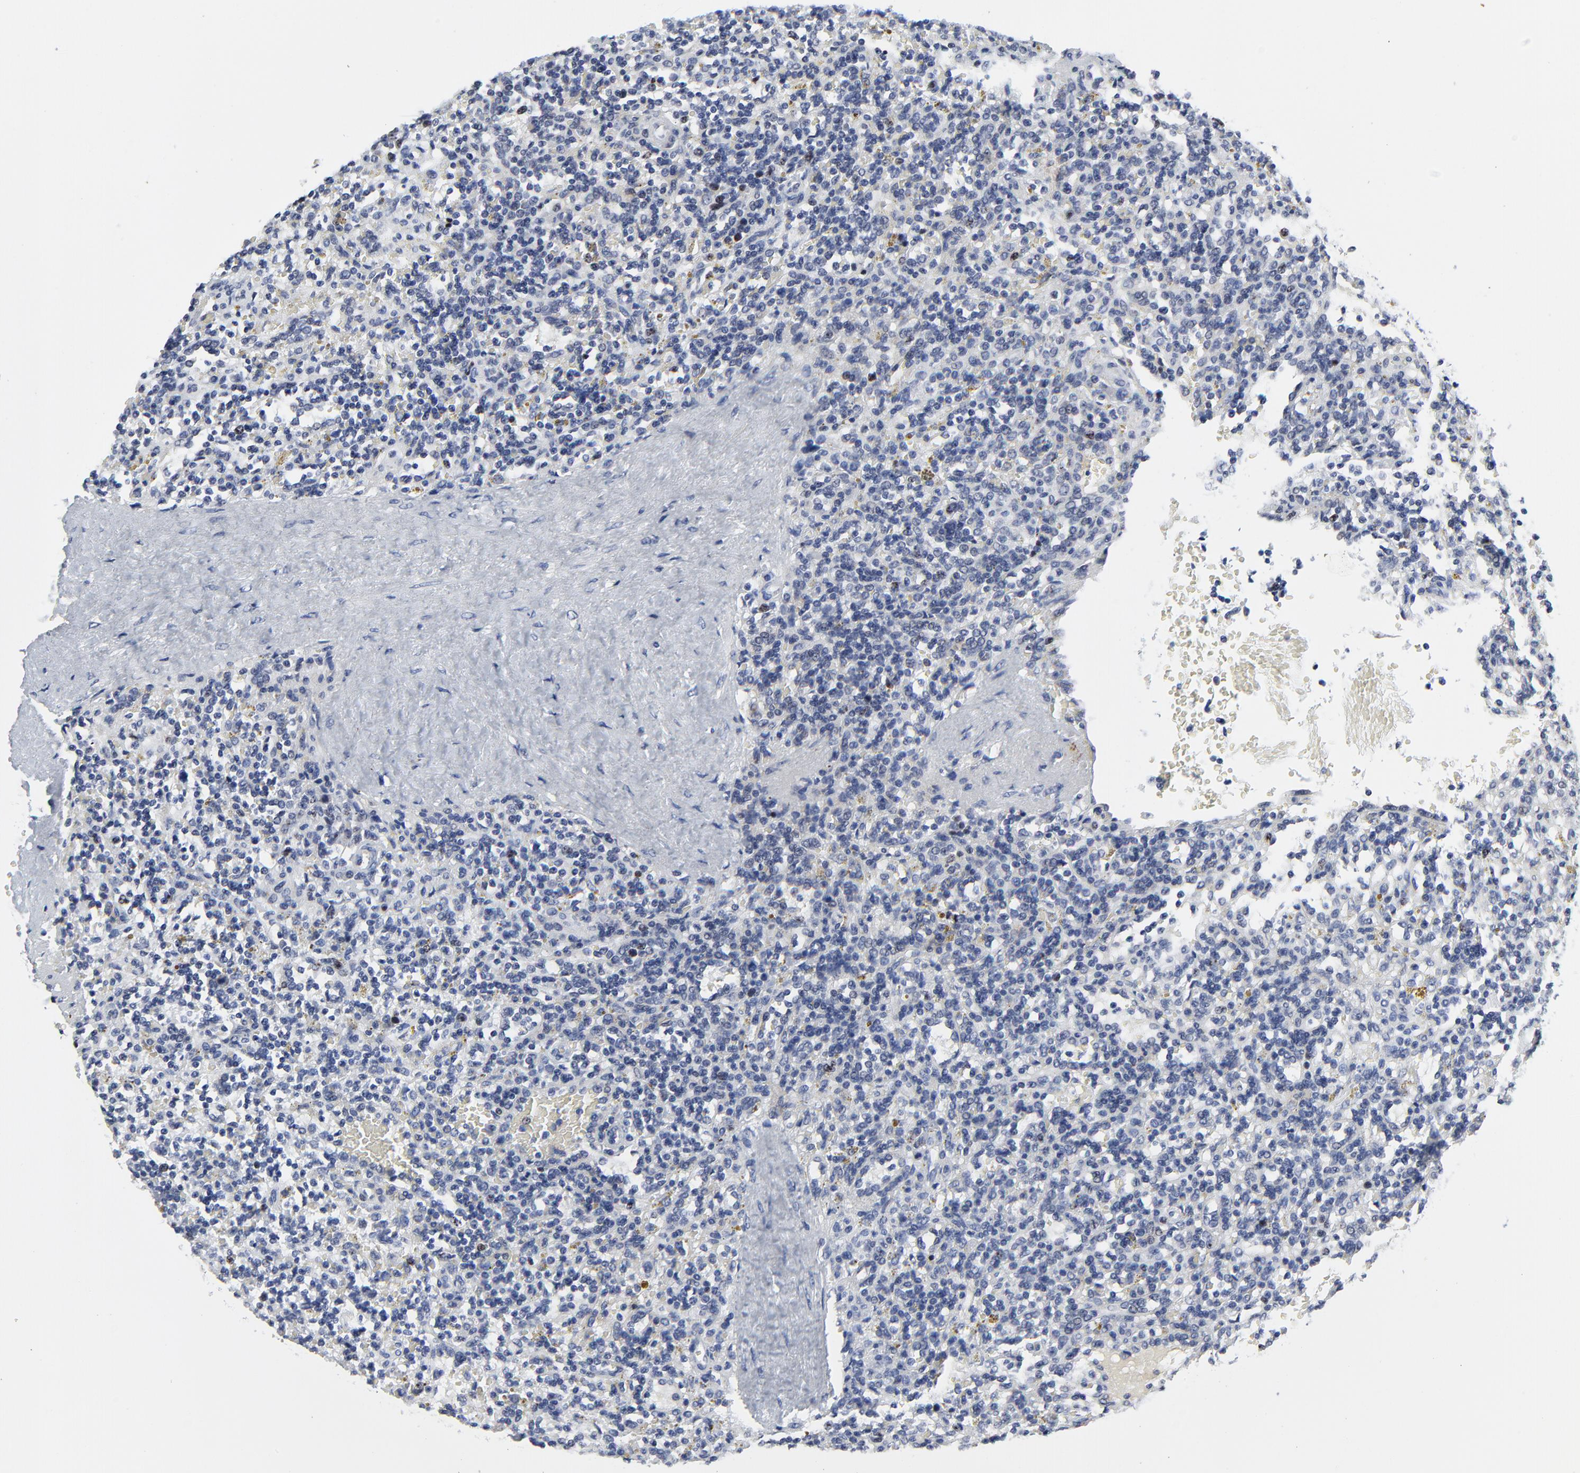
{"staining": {"intensity": "moderate", "quantity": "<25%", "location": "nuclear"}, "tissue": "lymphoma", "cell_type": "Tumor cells", "image_type": "cancer", "snomed": [{"axis": "morphology", "description": "Malignant lymphoma, non-Hodgkin's type, Low grade"}, {"axis": "topography", "description": "Spleen"}], "caption": "Lymphoma stained for a protein (brown) displays moderate nuclear positive staining in approximately <25% of tumor cells.", "gene": "ZNF589", "patient": {"sex": "male", "age": 67}}